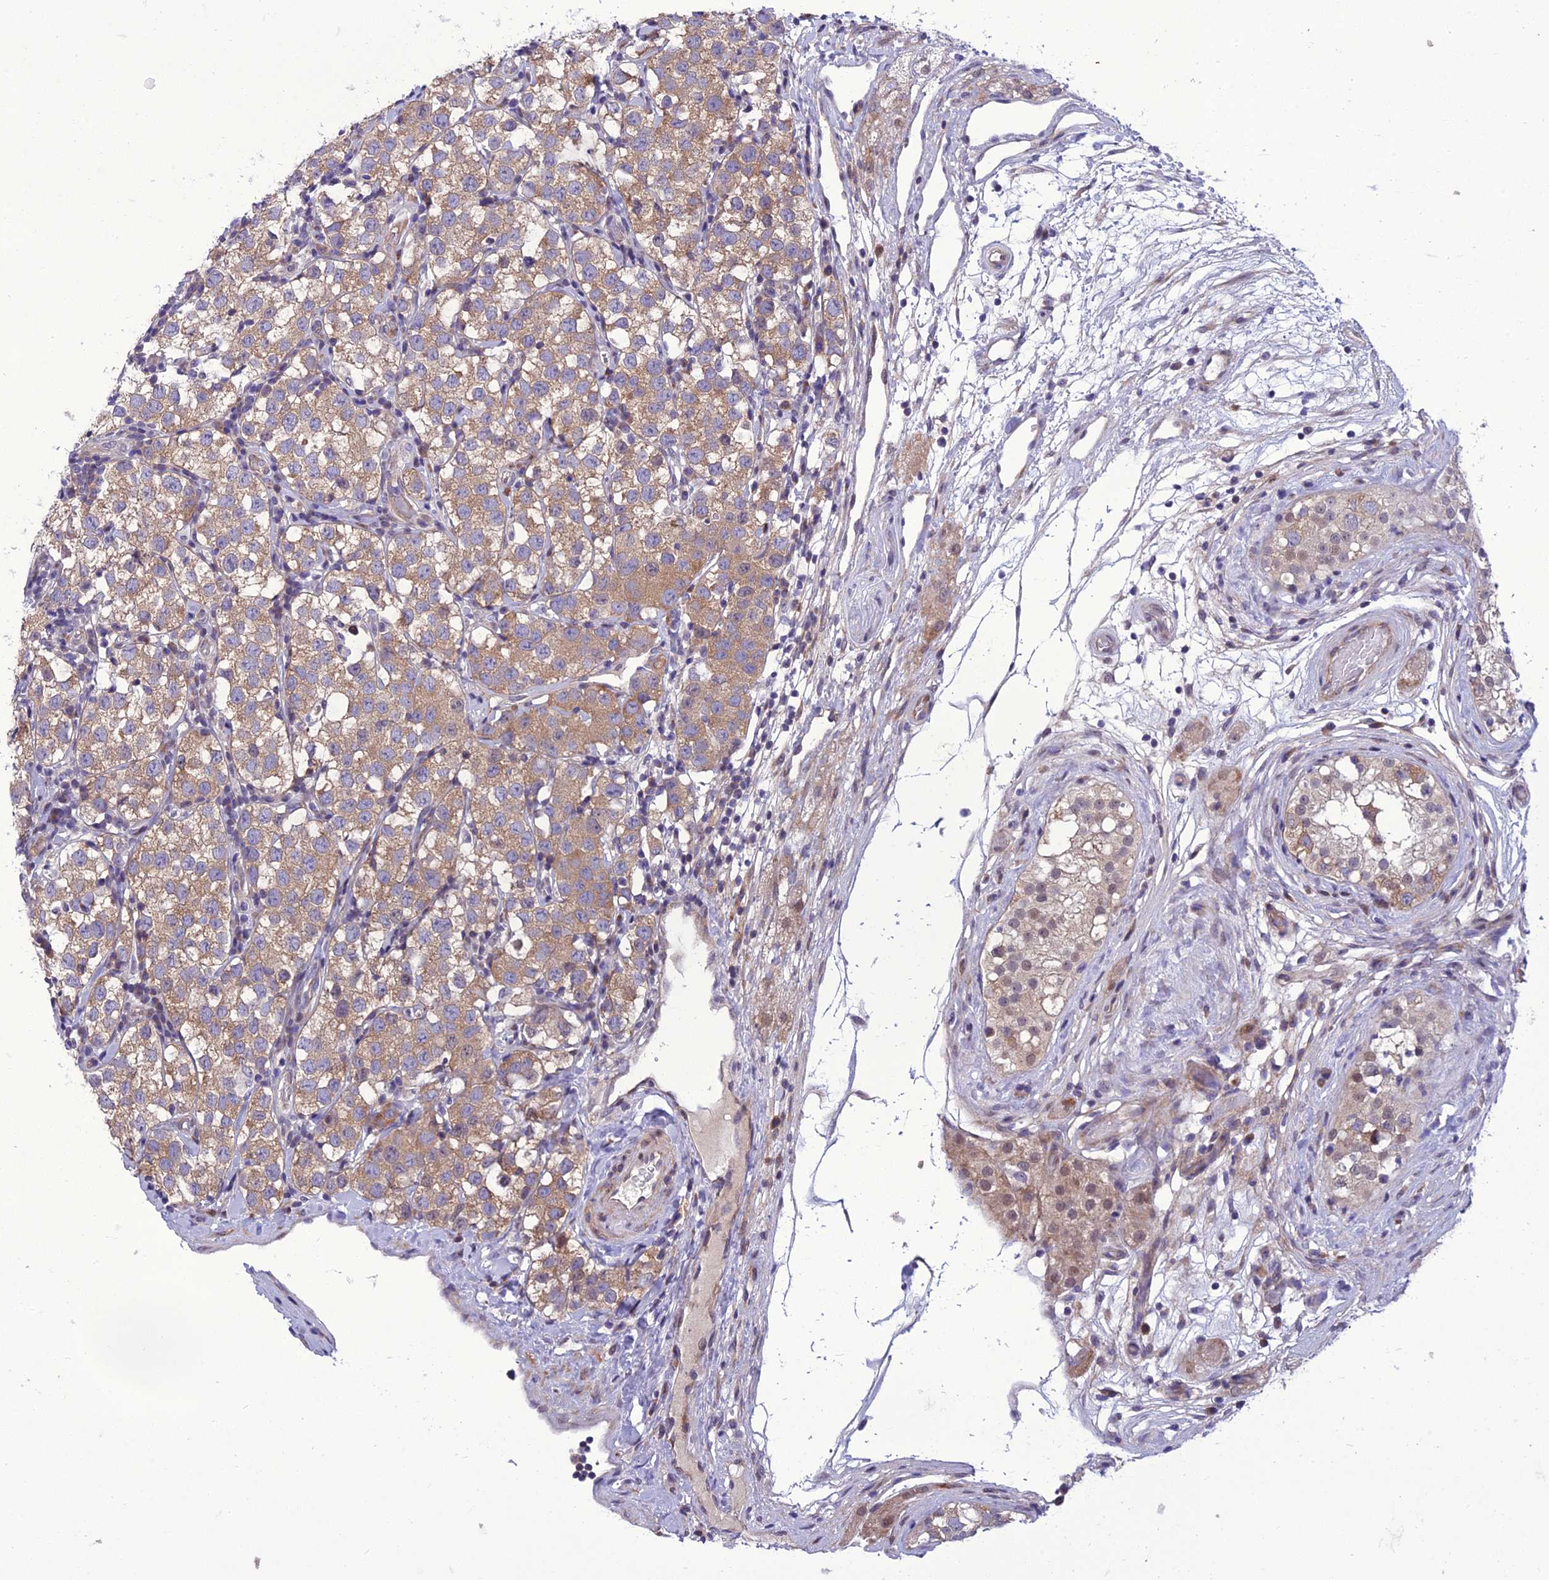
{"staining": {"intensity": "moderate", "quantity": ">75%", "location": "cytoplasmic/membranous"}, "tissue": "testis cancer", "cell_type": "Tumor cells", "image_type": "cancer", "snomed": [{"axis": "morphology", "description": "Seminoma, NOS"}, {"axis": "topography", "description": "Testis"}], "caption": "Moderate cytoplasmic/membranous protein positivity is identified in about >75% of tumor cells in seminoma (testis).", "gene": "GAB4", "patient": {"sex": "male", "age": 34}}